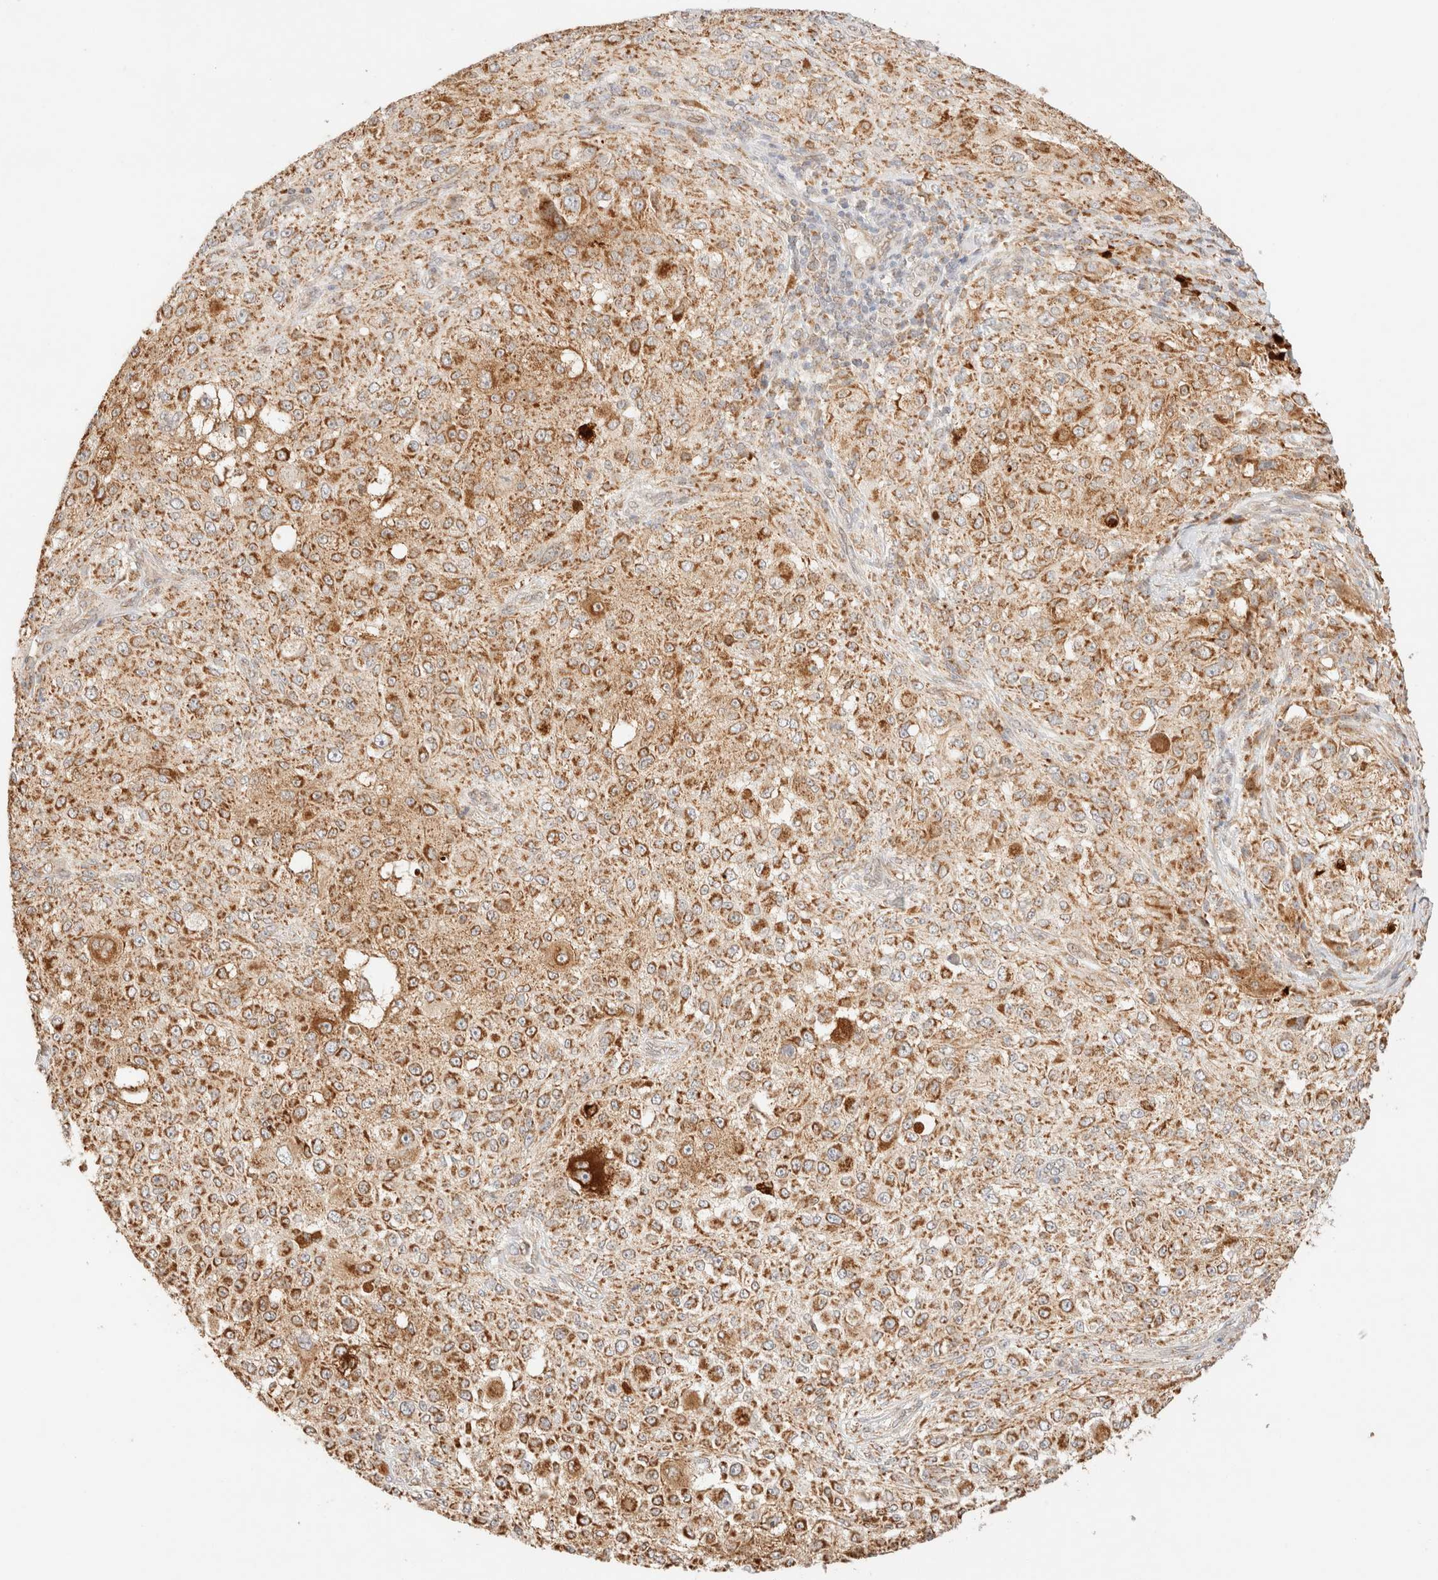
{"staining": {"intensity": "moderate", "quantity": ">75%", "location": "cytoplasmic/membranous"}, "tissue": "melanoma", "cell_type": "Tumor cells", "image_type": "cancer", "snomed": [{"axis": "morphology", "description": "Necrosis, NOS"}, {"axis": "morphology", "description": "Malignant melanoma, NOS"}, {"axis": "topography", "description": "Skin"}], "caption": "Protein analysis of melanoma tissue displays moderate cytoplasmic/membranous positivity in about >75% of tumor cells.", "gene": "TACO1", "patient": {"sex": "female", "age": 87}}